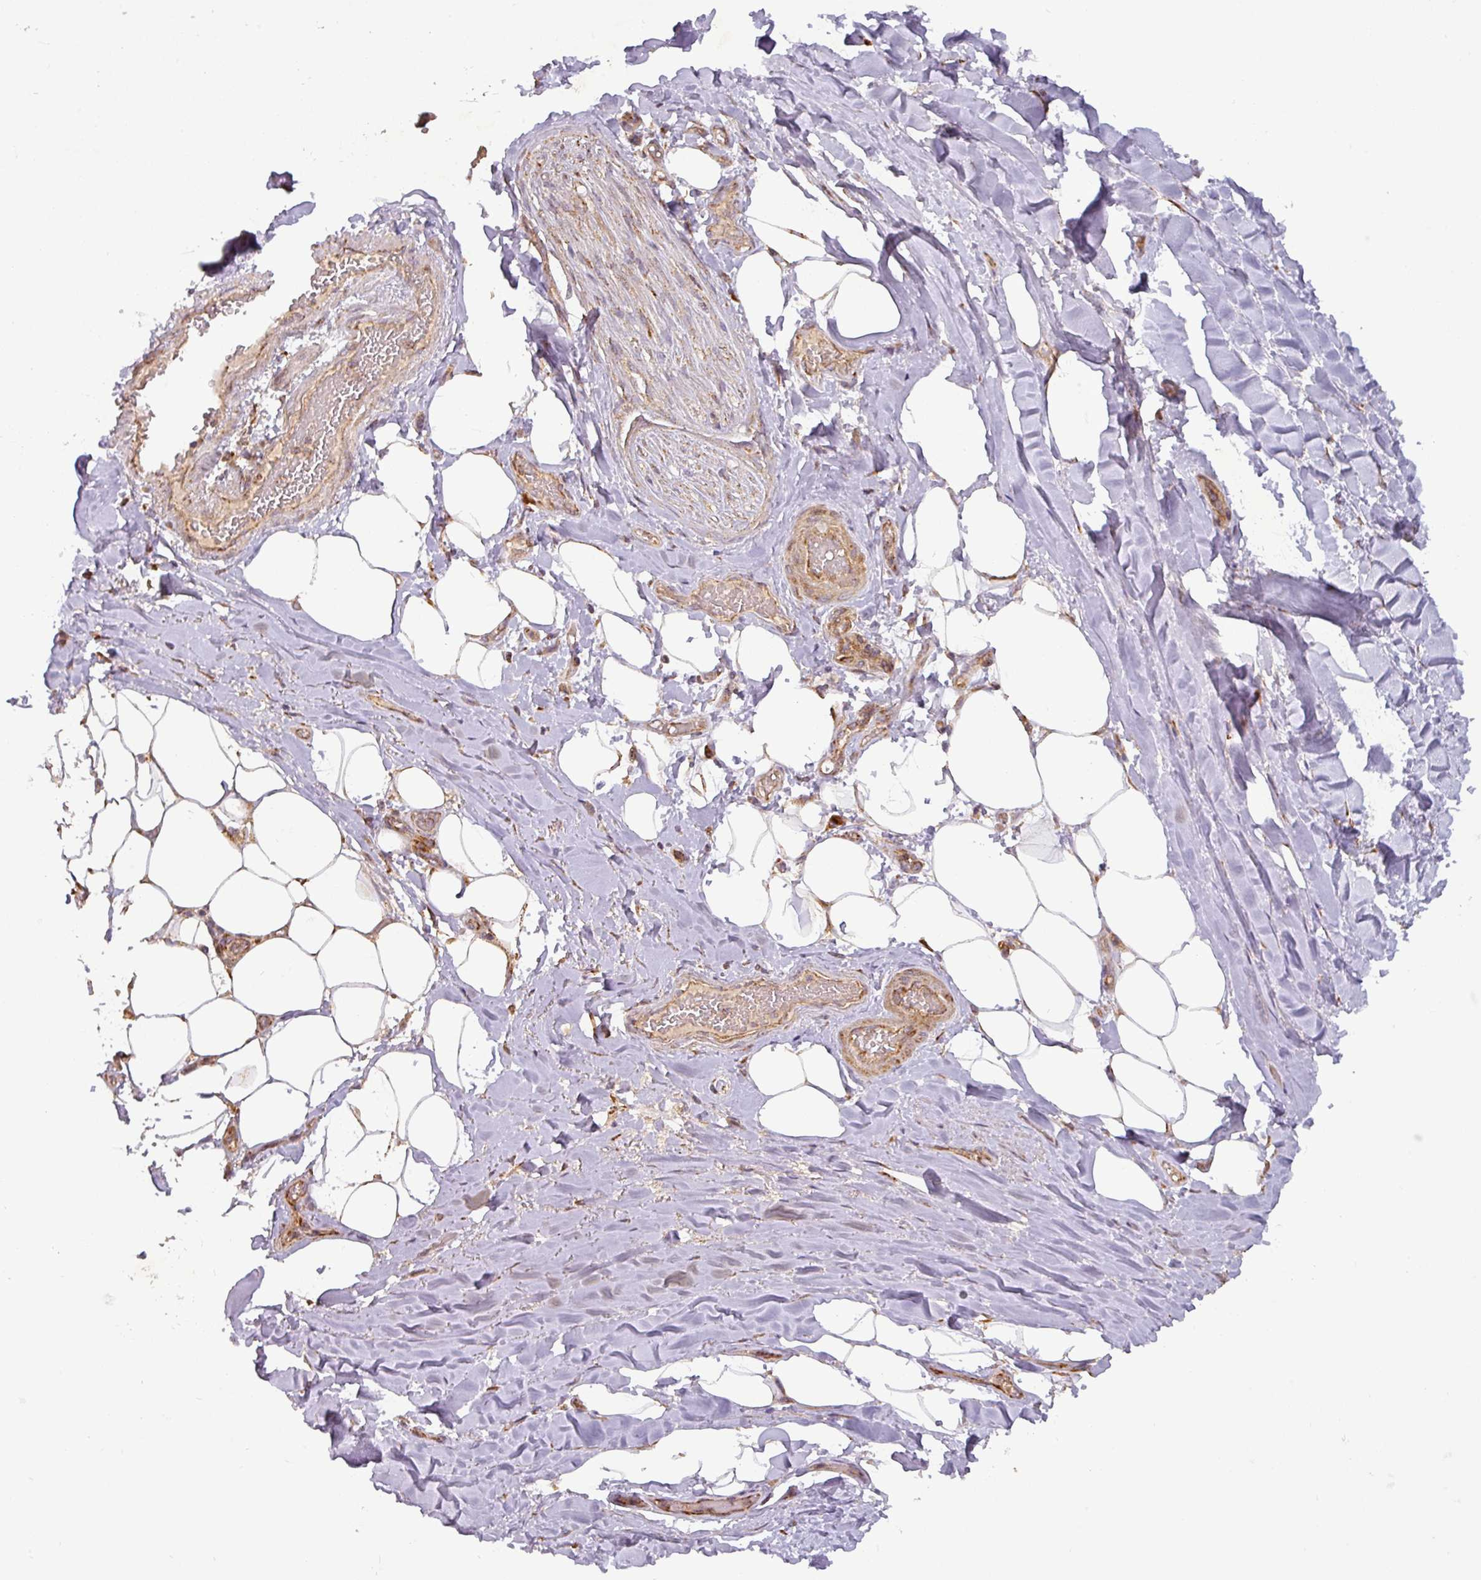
{"staining": {"intensity": "moderate", "quantity": "25%-75%", "location": "cytoplasmic/membranous"}, "tissue": "adipose tissue", "cell_type": "Adipocytes", "image_type": "normal", "snomed": [{"axis": "morphology", "description": "Normal tissue, NOS"}, {"axis": "topography", "description": "Lymph node"}, {"axis": "topography", "description": "Cartilage tissue"}, {"axis": "topography", "description": "Bronchus"}], "caption": "The histopathology image reveals immunohistochemical staining of normal adipose tissue. There is moderate cytoplasmic/membranous positivity is seen in about 25%-75% of adipocytes. (DAB IHC, brown staining for protein, blue staining for nuclei).", "gene": "GPD2", "patient": {"sex": "male", "age": 63}}